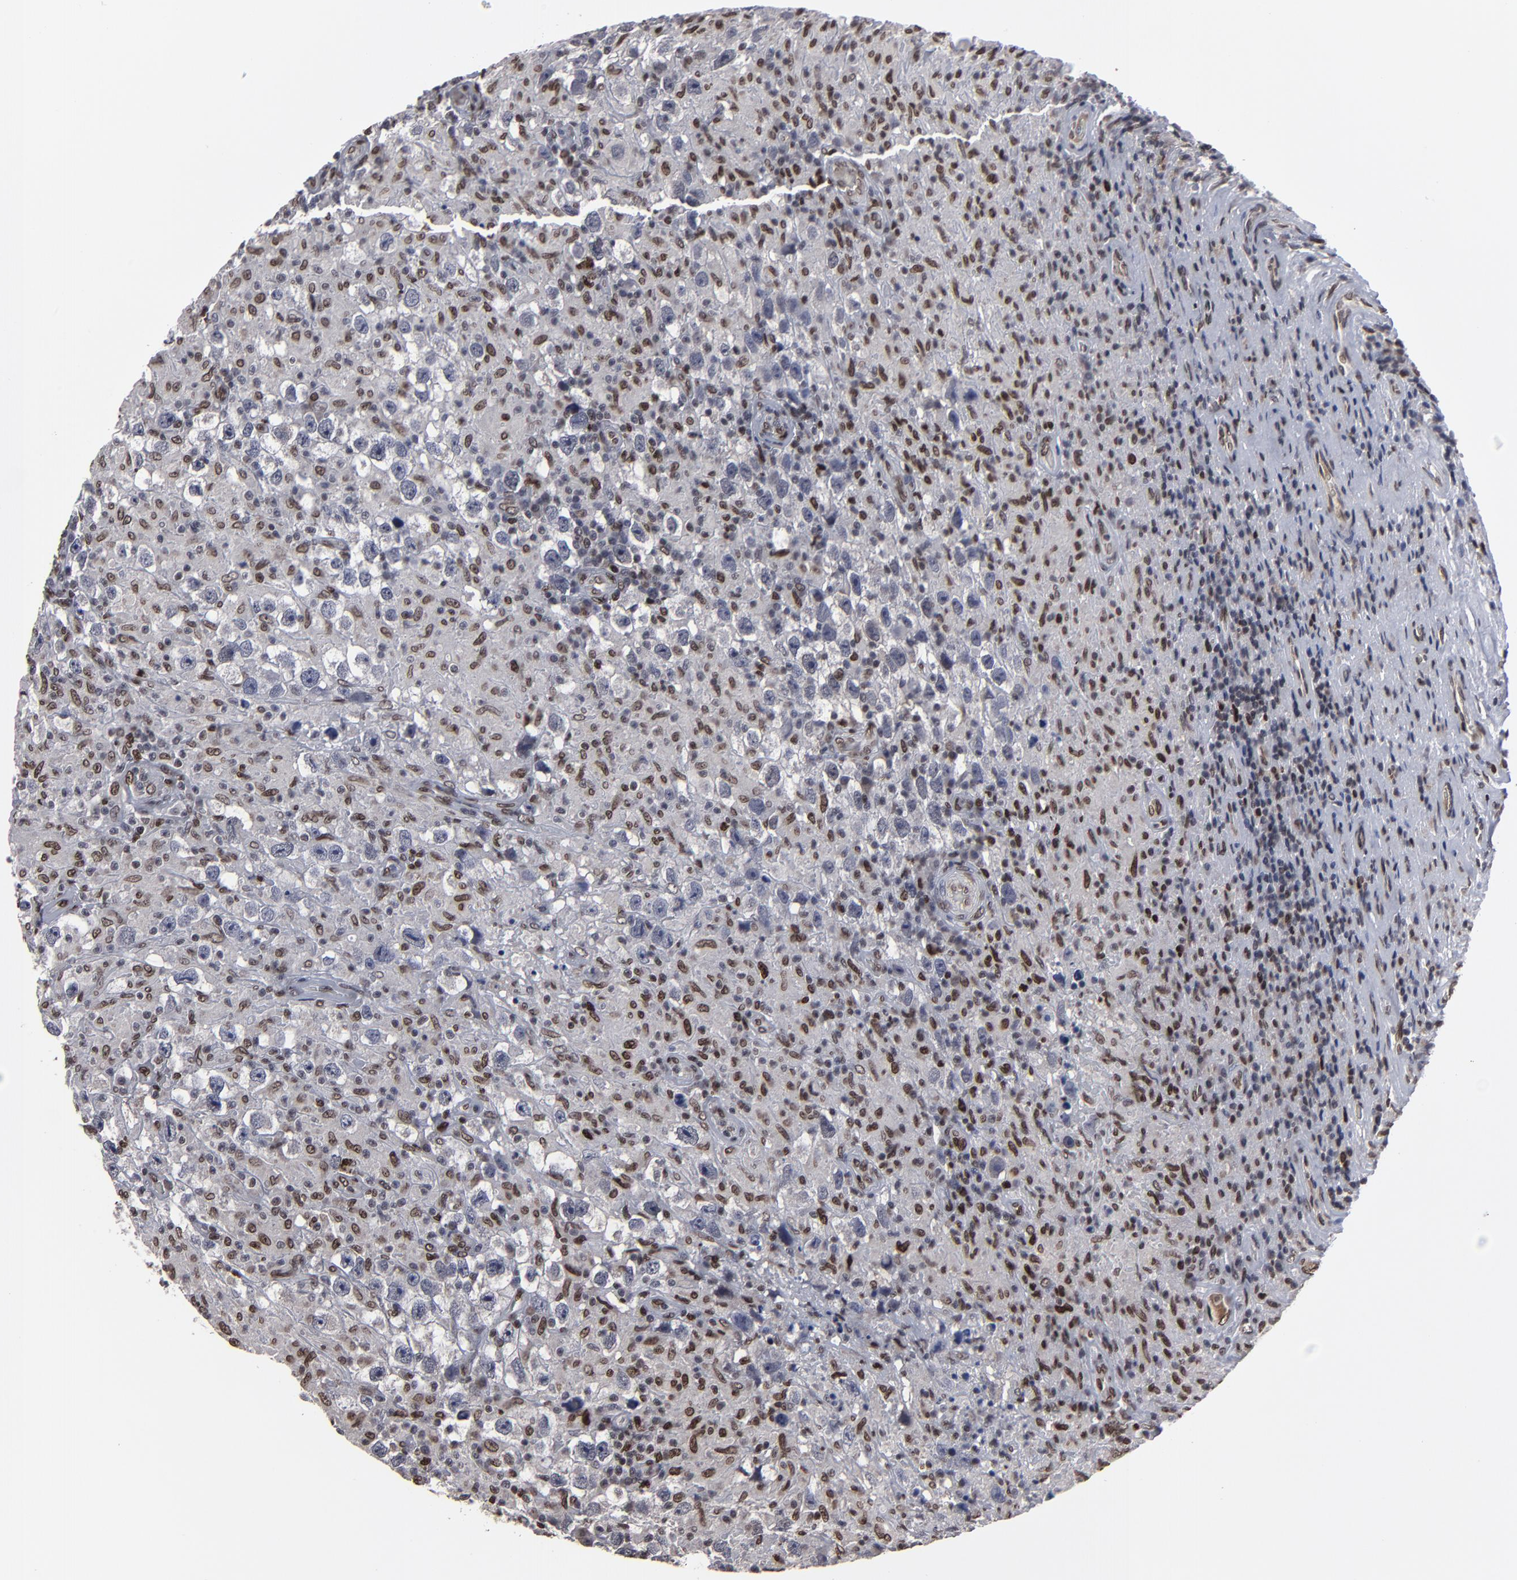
{"staining": {"intensity": "moderate", "quantity": "<25%", "location": "nuclear"}, "tissue": "testis cancer", "cell_type": "Tumor cells", "image_type": "cancer", "snomed": [{"axis": "morphology", "description": "Seminoma, NOS"}, {"axis": "topography", "description": "Testis"}], "caption": "Protein staining reveals moderate nuclear staining in about <25% of tumor cells in testis cancer (seminoma).", "gene": "BAZ1A", "patient": {"sex": "male", "age": 34}}